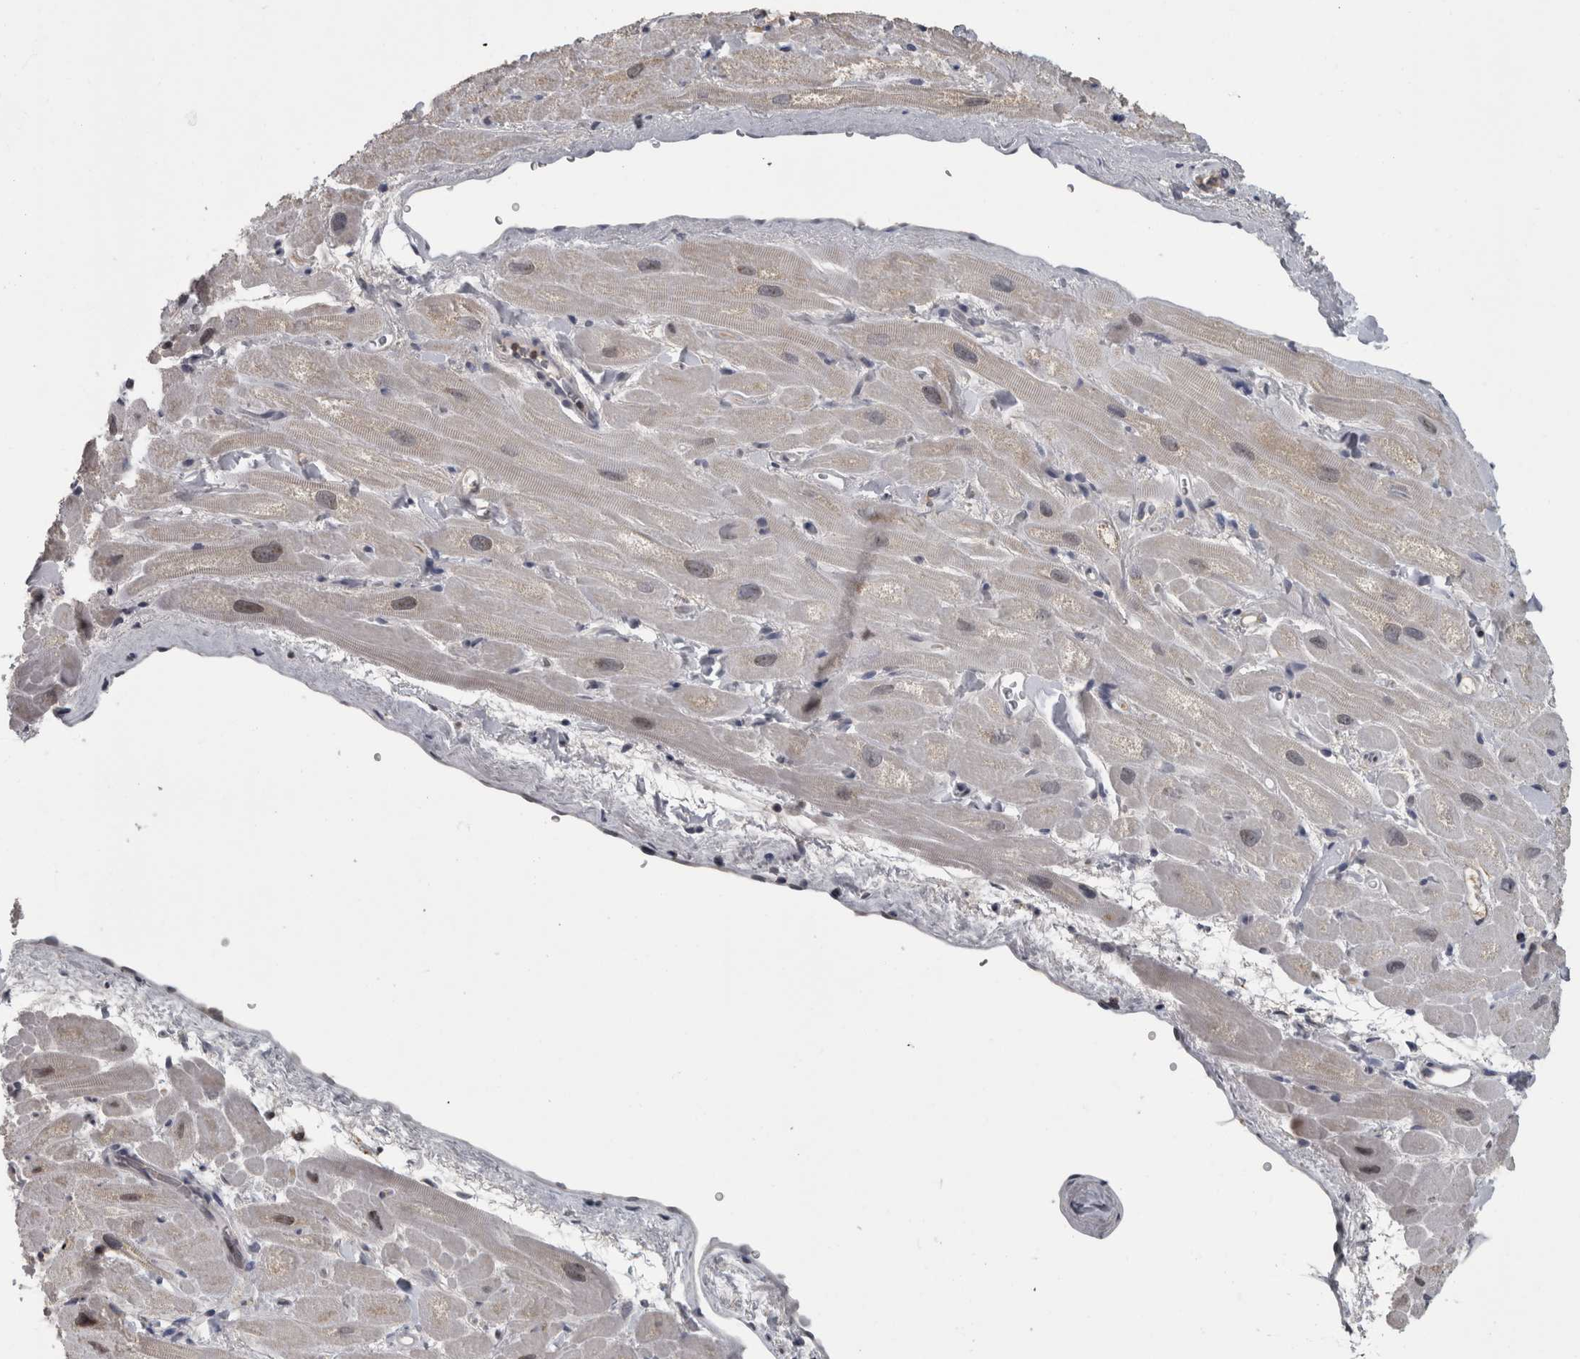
{"staining": {"intensity": "moderate", "quantity": "<25%", "location": "cytoplasmic/membranous"}, "tissue": "heart muscle", "cell_type": "Cardiomyocytes", "image_type": "normal", "snomed": [{"axis": "morphology", "description": "Normal tissue, NOS"}, {"axis": "topography", "description": "Heart"}], "caption": "Immunohistochemistry (DAB (3,3'-diaminobenzidine)) staining of benign human heart muscle exhibits moderate cytoplasmic/membranous protein staining in about <25% of cardiomyocytes.", "gene": "NAAA", "patient": {"sex": "male", "age": 49}}